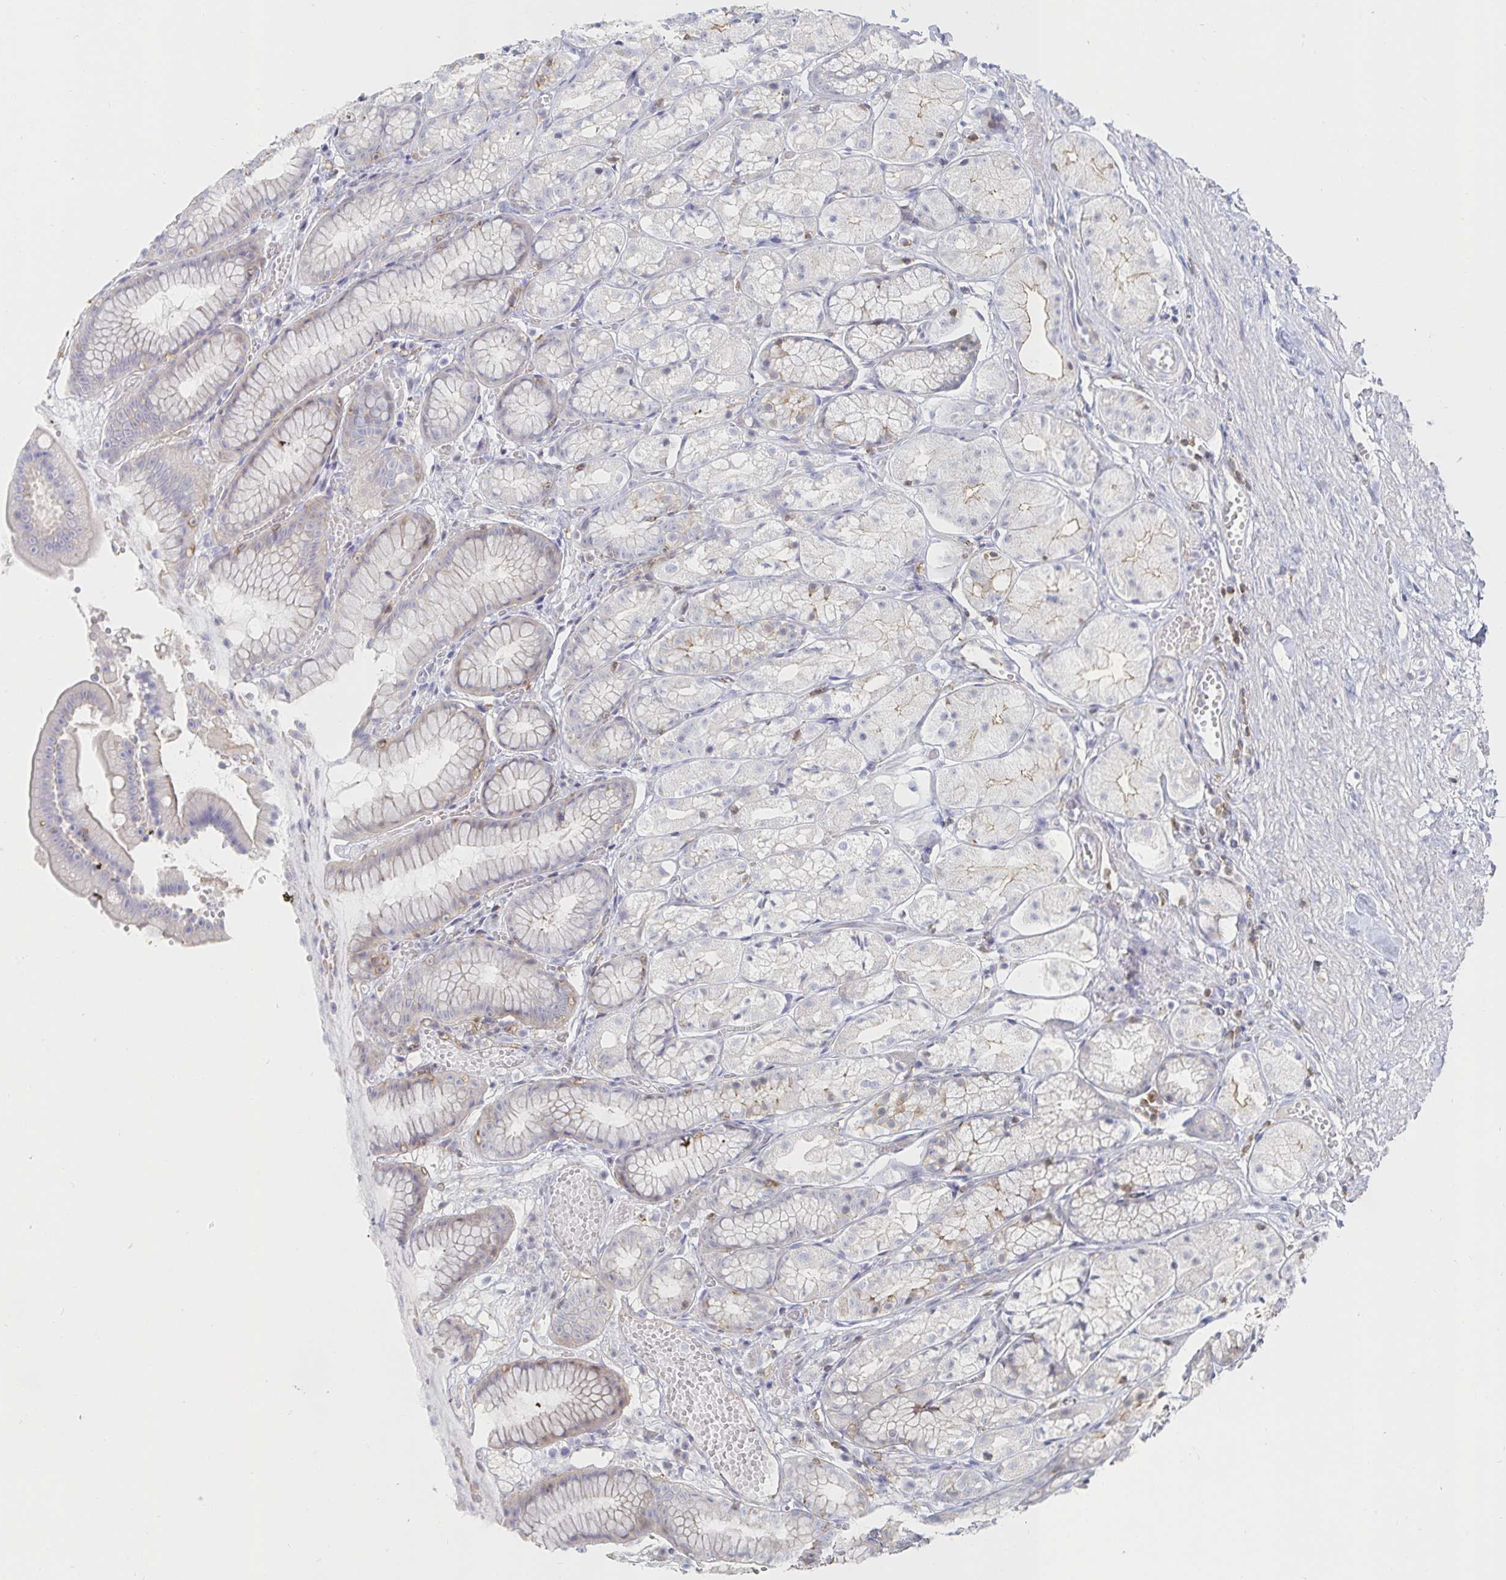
{"staining": {"intensity": "weak", "quantity": "<25%", "location": "cytoplasmic/membranous"}, "tissue": "stomach", "cell_type": "Glandular cells", "image_type": "normal", "snomed": [{"axis": "morphology", "description": "Normal tissue, NOS"}, {"axis": "topography", "description": "Stomach"}], "caption": "The photomicrograph shows no staining of glandular cells in normal stomach. (DAB (3,3'-diaminobenzidine) immunohistochemistry visualized using brightfield microscopy, high magnification).", "gene": "PIK3CD", "patient": {"sex": "male", "age": 70}}